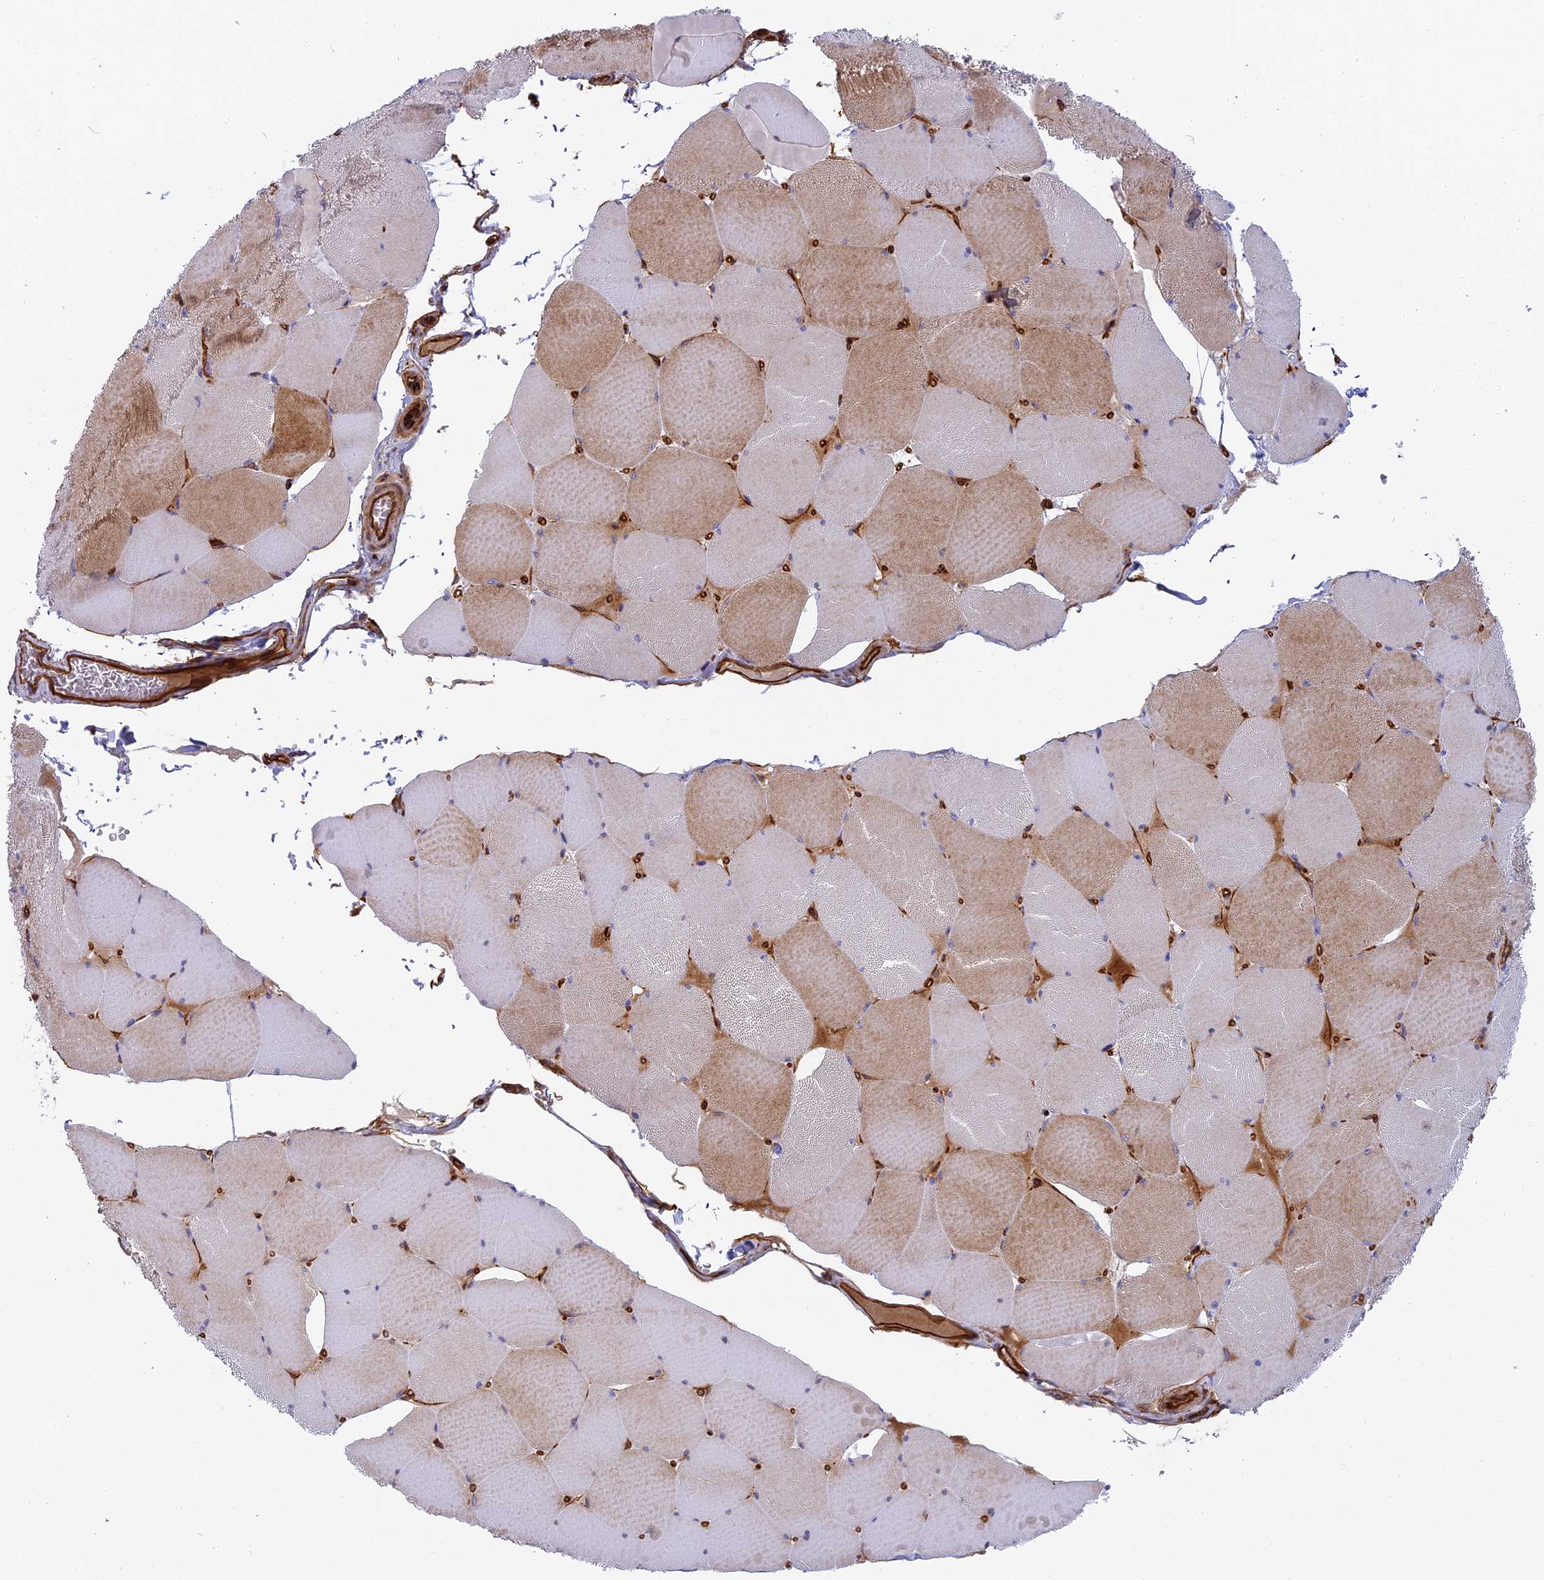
{"staining": {"intensity": "moderate", "quantity": "25%-75%", "location": "cytoplasmic/membranous"}, "tissue": "skeletal muscle", "cell_type": "Myocytes", "image_type": "normal", "snomed": [{"axis": "morphology", "description": "Normal tissue, NOS"}, {"axis": "topography", "description": "Skeletal muscle"}, {"axis": "topography", "description": "Head-Neck"}], "caption": "Immunohistochemical staining of benign human skeletal muscle shows 25%-75% levels of moderate cytoplasmic/membranous protein expression in approximately 25%-75% of myocytes.", "gene": "CNBD2", "patient": {"sex": "male", "age": 66}}